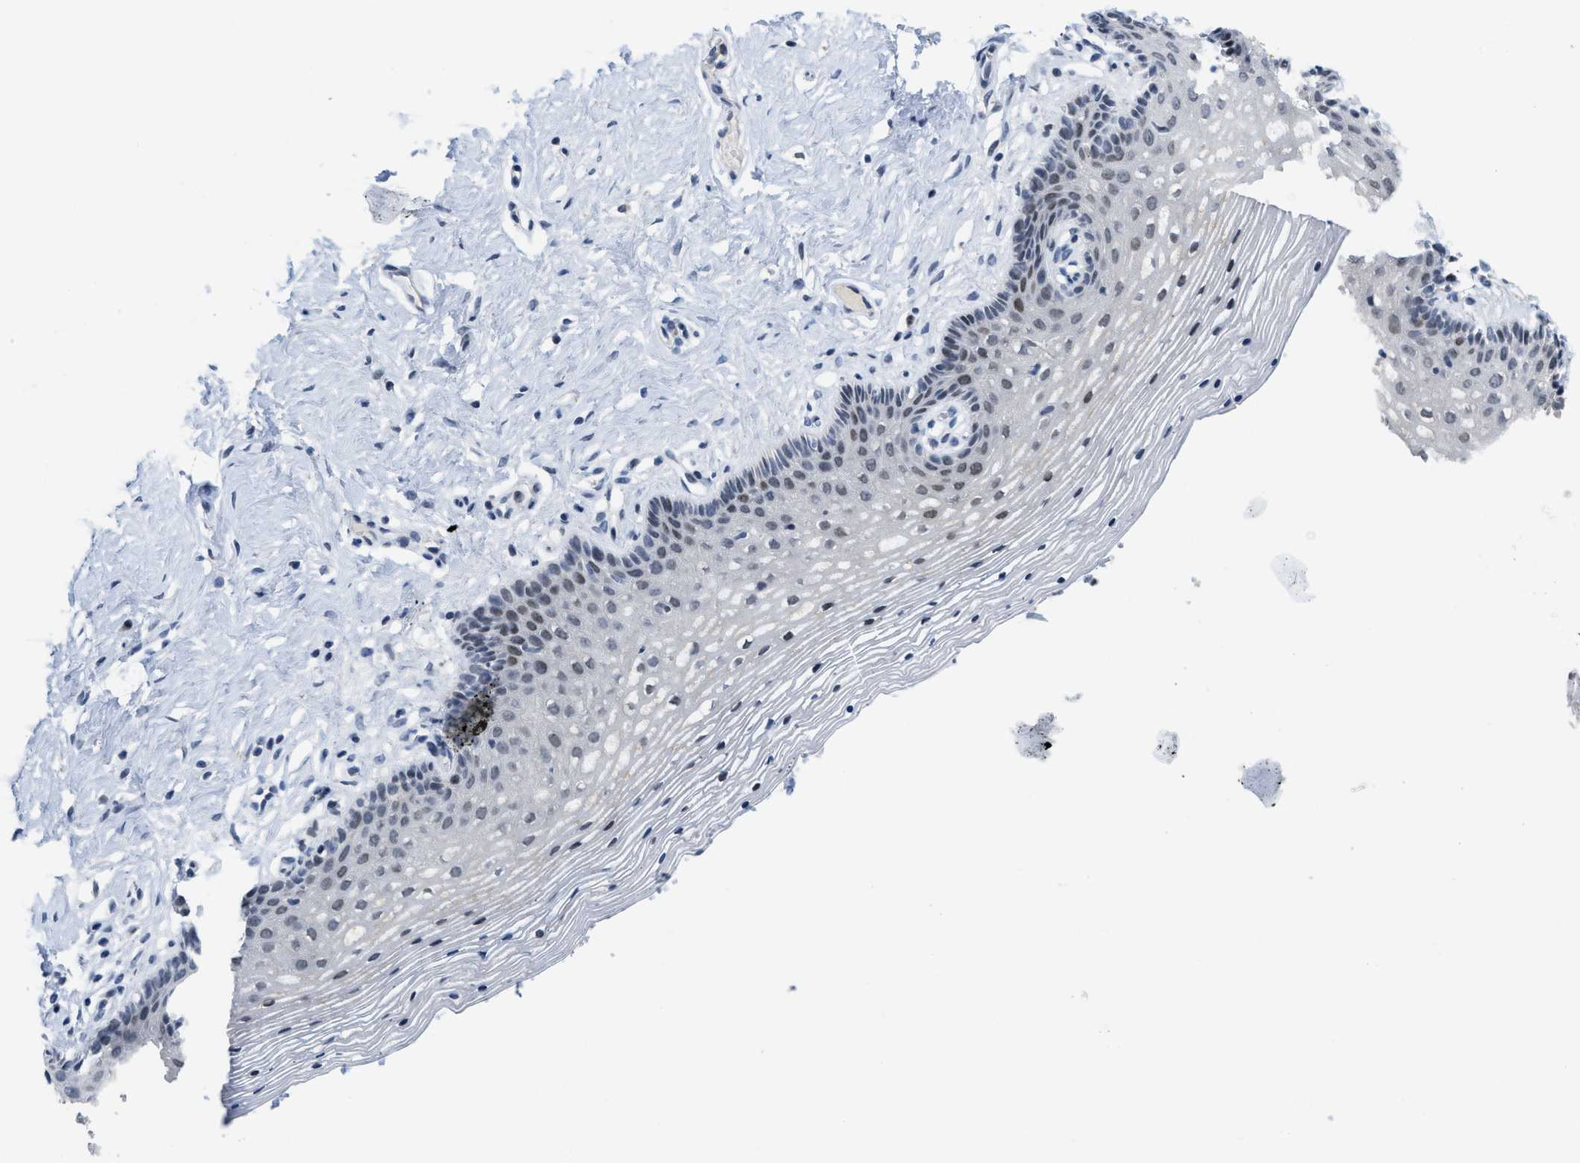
{"staining": {"intensity": "weak", "quantity": "<25%", "location": "nuclear"}, "tissue": "vagina", "cell_type": "Squamous epithelial cells", "image_type": "normal", "snomed": [{"axis": "morphology", "description": "Normal tissue, NOS"}, {"axis": "topography", "description": "Vagina"}], "caption": "Immunohistochemical staining of normal vagina exhibits no significant staining in squamous epithelial cells. The staining is performed using DAB (3,3'-diaminobenzidine) brown chromogen with nuclei counter-stained in using hematoxylin.", "gene": "SETDB1", "patient": {"sex": "female", "age": 32}}